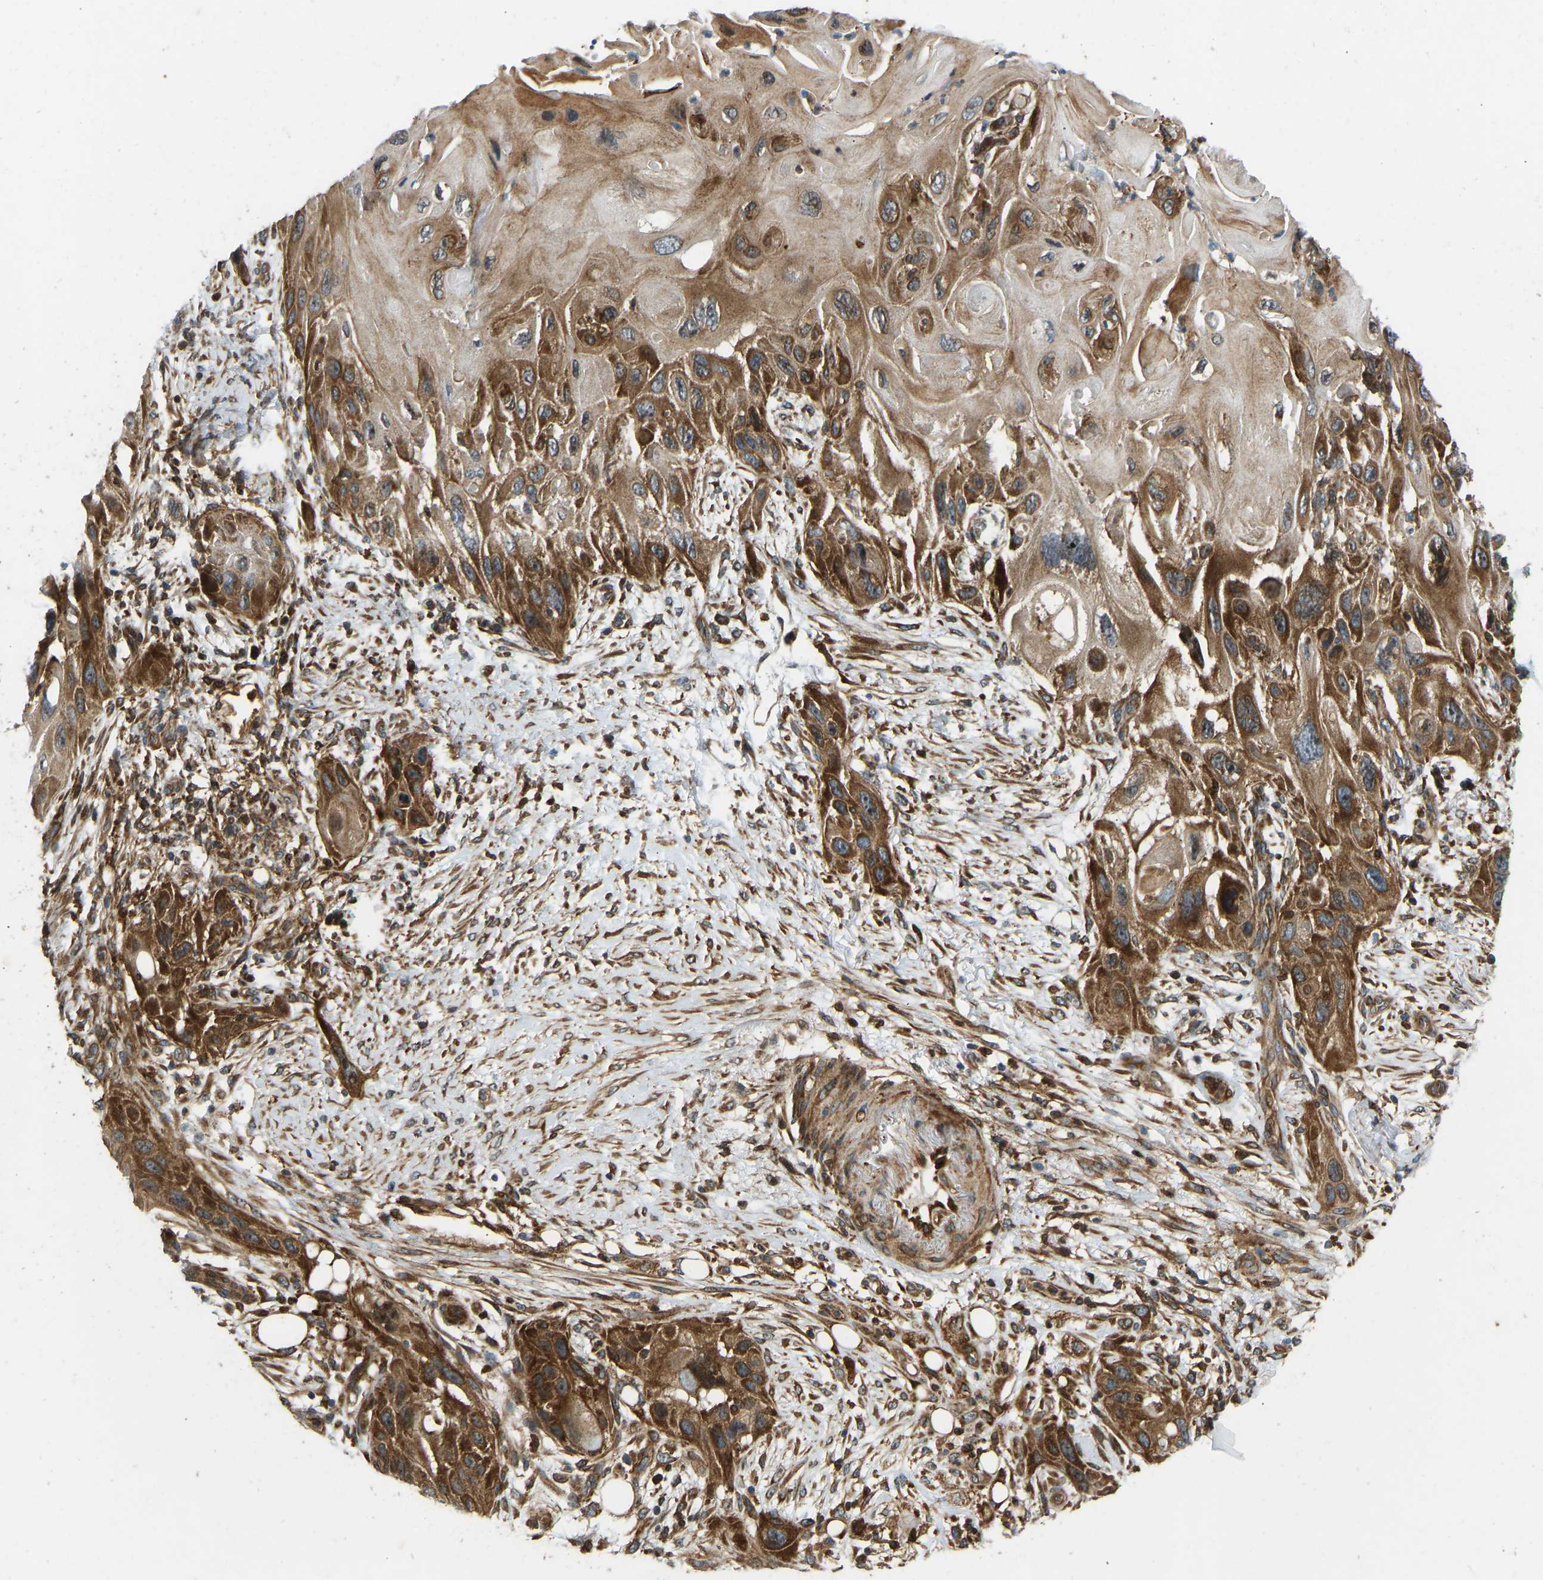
{"staining": {"intensity": "strong", "quantity": ">75%", "location": "cytoplasmic/membranous"}, "tissue": "skin cancer", "cell_type": "Tumor cells", "image_type": "cancer", "snomed": [{"axis": "morphology", "description": "Squamous cell carcinoma, NOS"}, {"axis": "topography", "description": "Skin"}], "caption": "IHC of human skin cancer shows high levels of strong cytoplasmic/membranous expression in about >75% of tumor cells.", "gene": "OS9", "patient": {"sex": "female", "age": 77}}